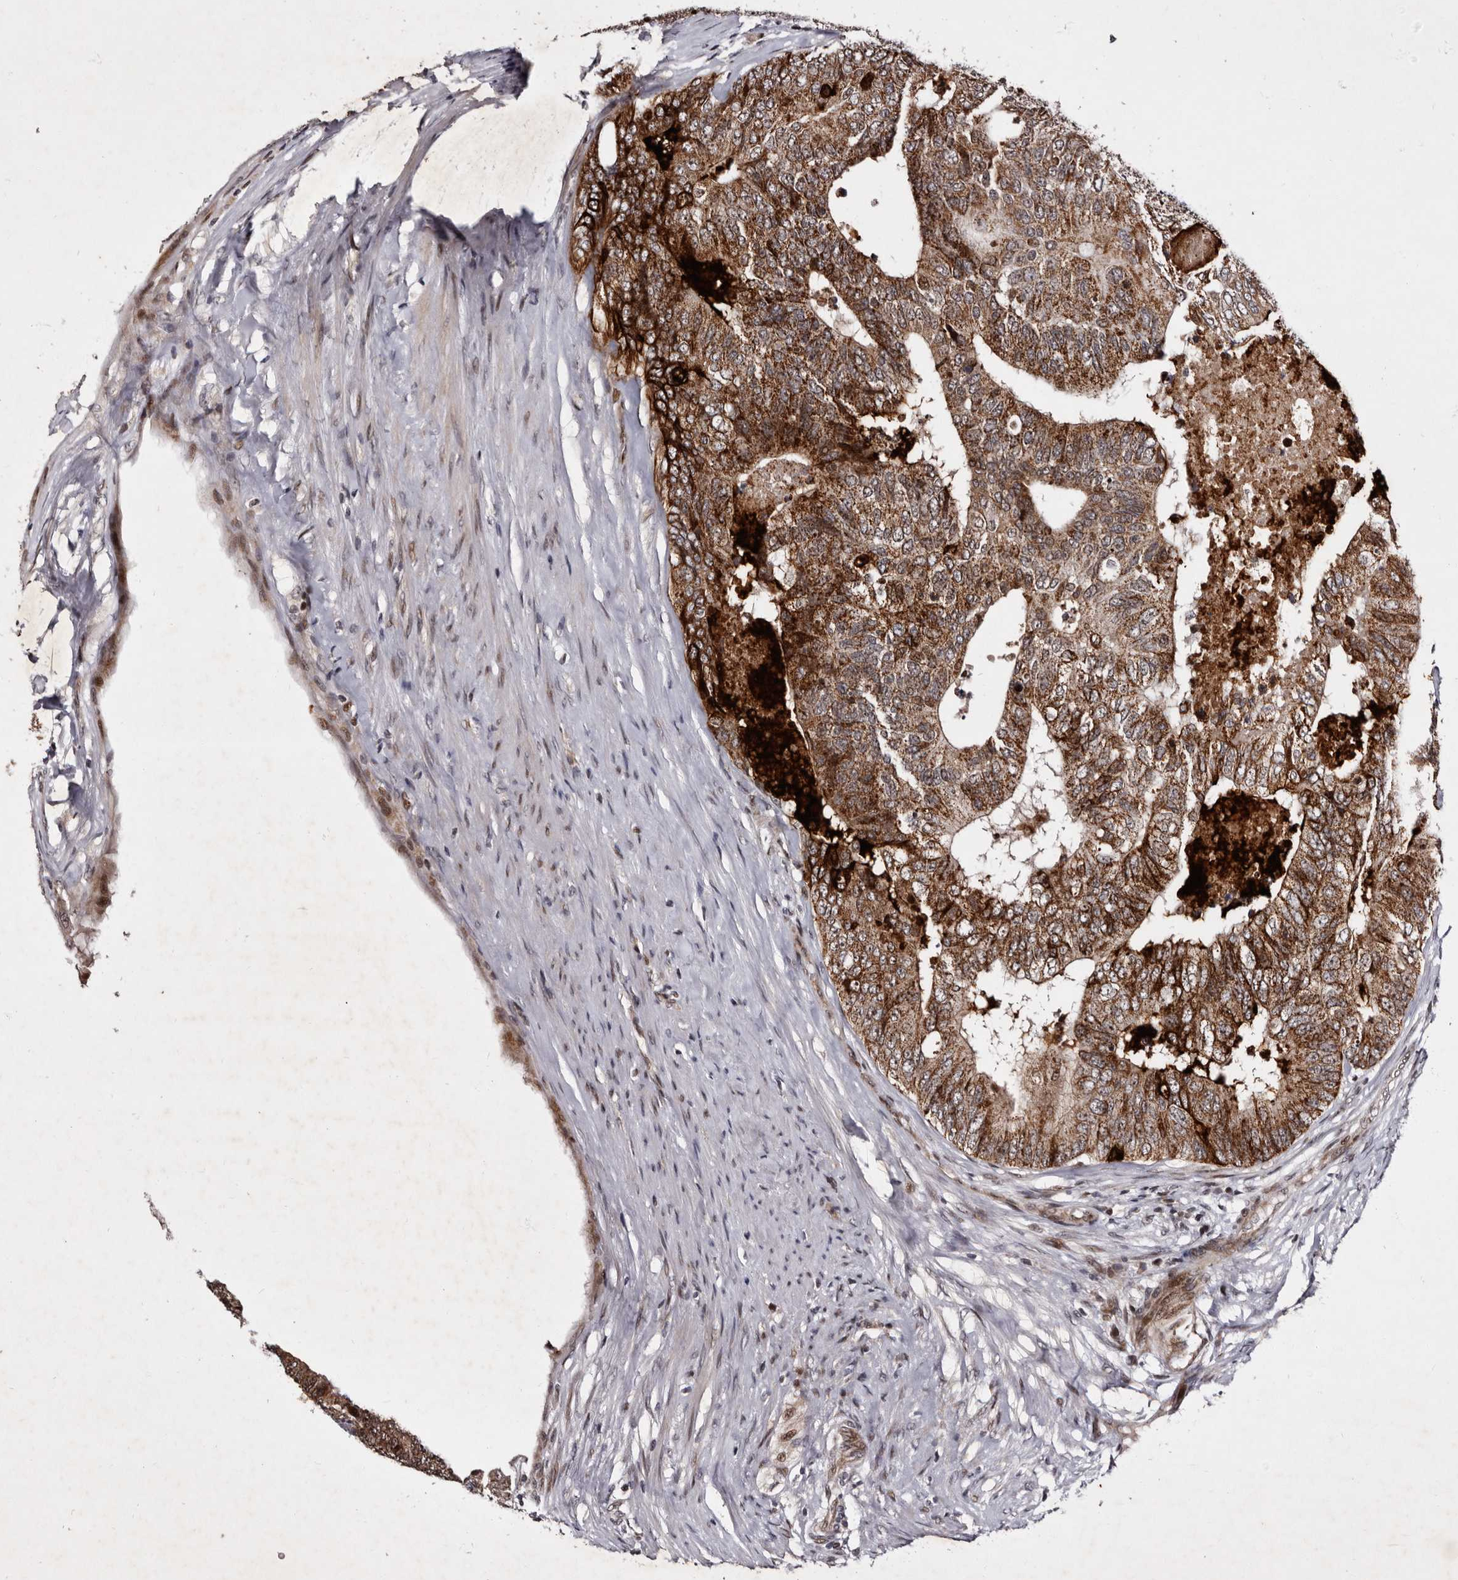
{"staining": {"intensity": "moderate", "quantity": ">75%", "location": "cytoplasmic/membranous"}, "tissue": "colorectal cancer", "cell_type": "Tumor cells", "image_type": "cancer", "snomed": [{"axis": "morphology", "description": "Adenocarcinoma, NOS"}, {"axis": "topography", "description": "Colon"}], "caption": "This image reveals immunohistochemistry staining of colorectal cancer (adenocarcinoma), with medium moderate cytoplasmic/membranous staining in about >75% of tumor cells.", "gene": "TNKS", "patient": {"sex": "female", "age": 67}}